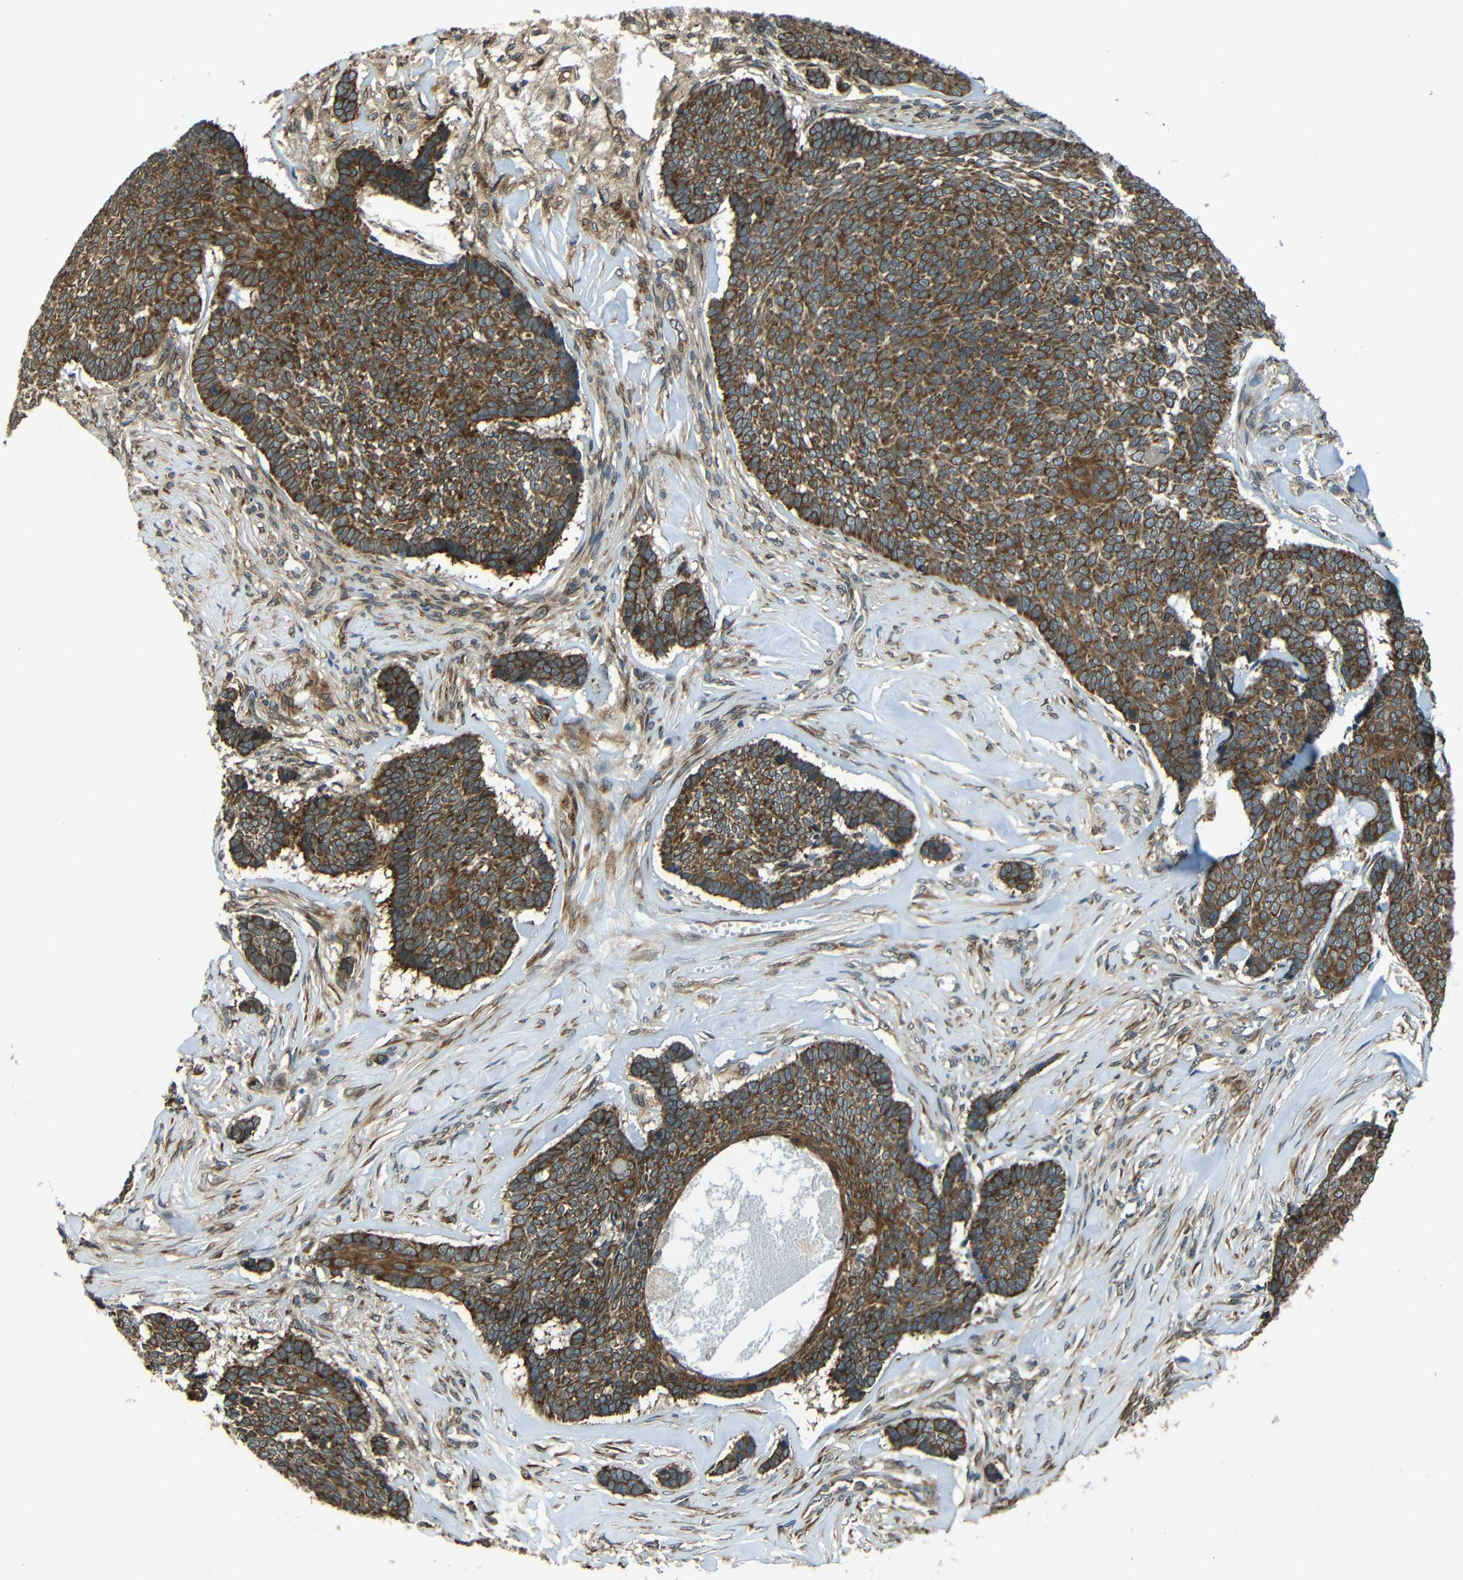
{"staining": {"intensity": "strong", "quantity": ">75%", "location": "cytoplasmic/membranous"}, "tissue": "skin cancer", "cell_type": "Tumor cells", "image_type": "cancer", "snomed": [{"axis": "morphology", "description": "Basal cell carcinoma"}, {"axis": "topography", "description": "Skin"}], "caption": "Immunohistochemical staining of skin cancer reveals high levels of strong cytoplasmic/membranous positivity in about >75% of tumor cells.", "gene": "VAPB", "patient": {"sex": "male", "age": 84}}